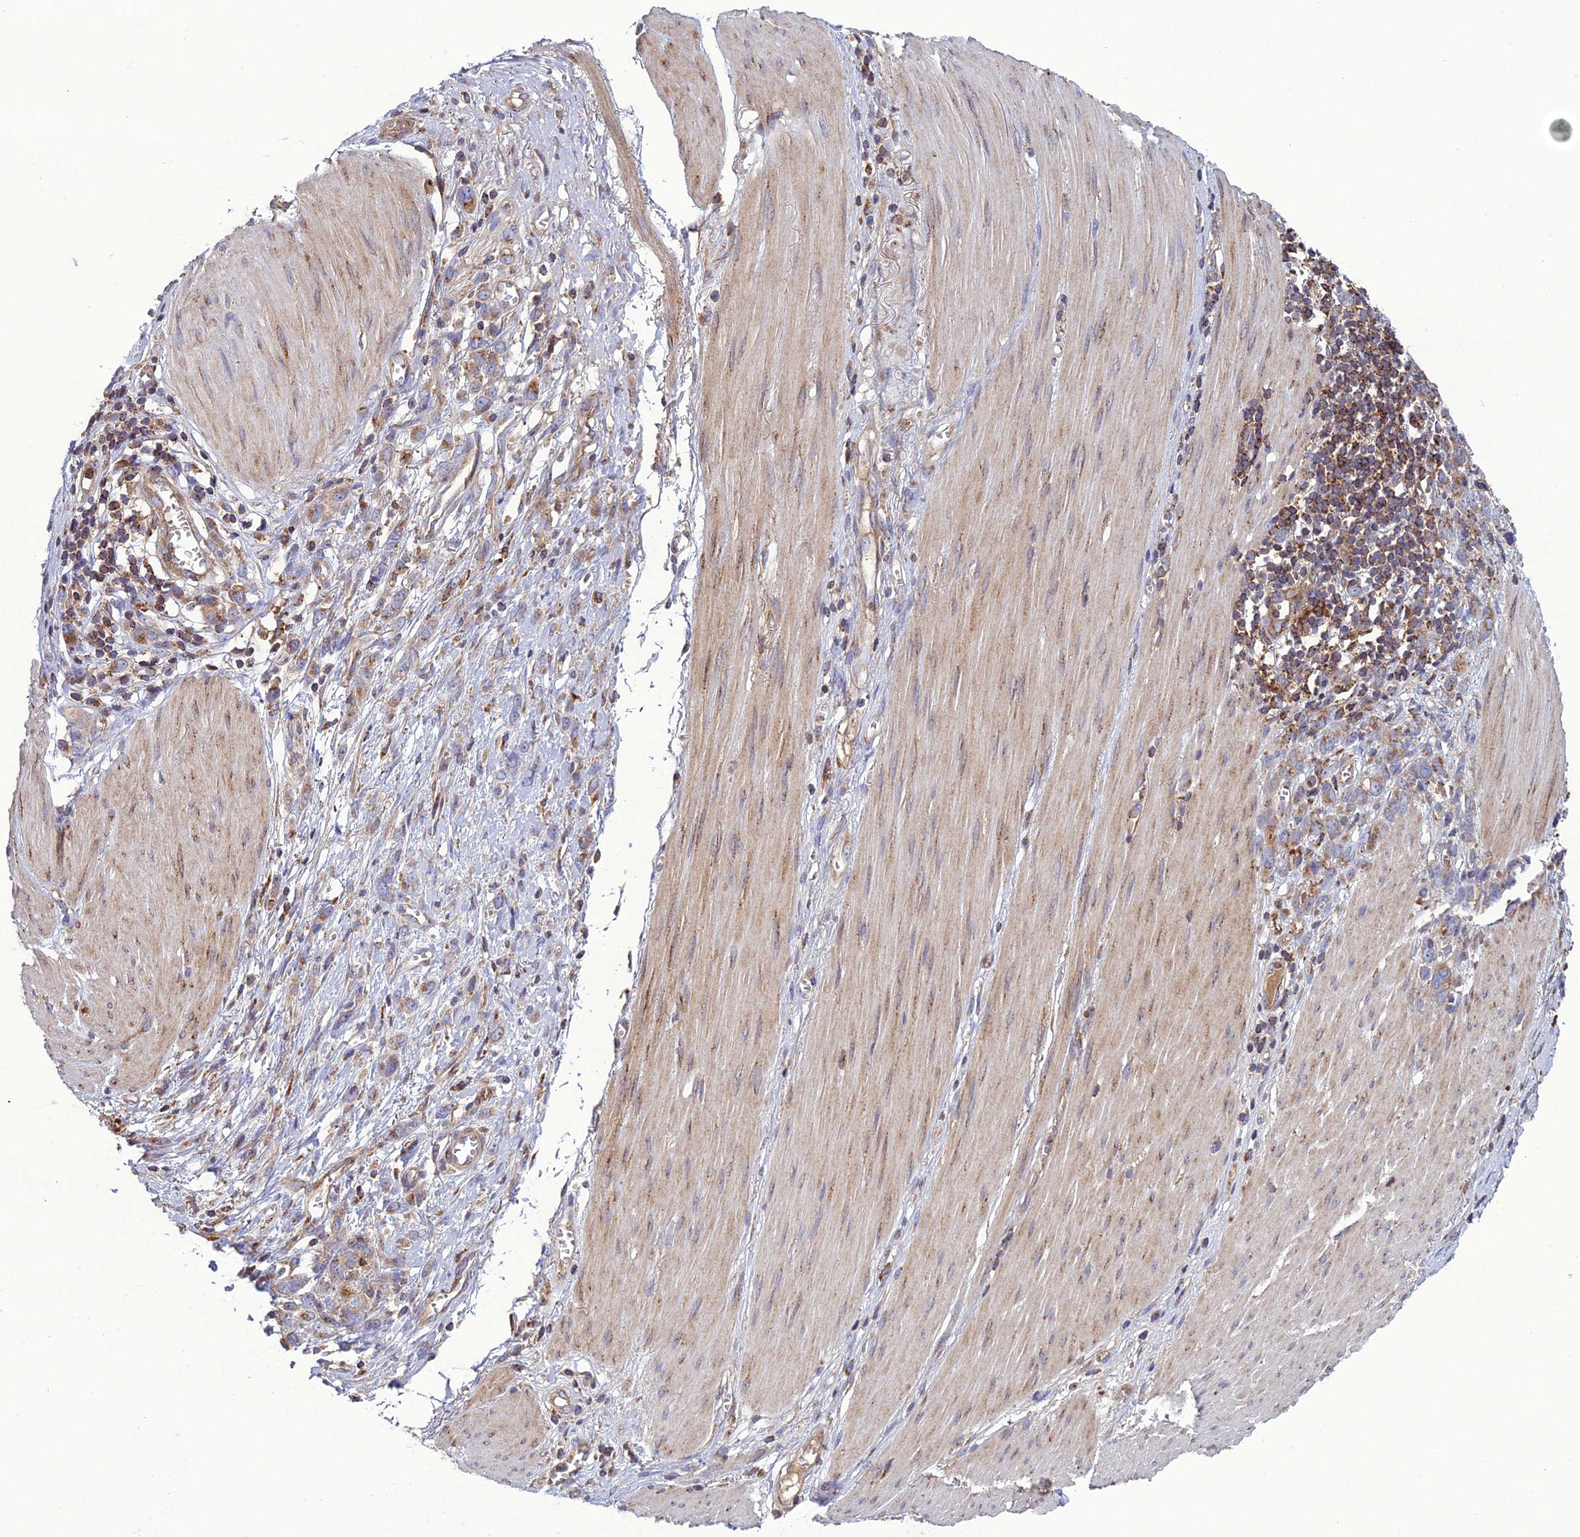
{"staining": {"intensity": "negative", "quantity": "none", "location": "none"}, "tissue": "stomach cancer", "cell_type": "Tumor cells", "image_type": "cancer", "snomed": [{"axis": "morphology", "description": "Adenocarcinoma, NOS"}, {"axis": "topography", "description": "Stomach"}], "caption": "Immunohistochemistry (IHC) photomicrograph of human adenocarcinoma (stomach) stained for a protein (brown), which displays no staining in tumor cells.", "gene": "LNPEP", "patient": {"sex": "female", "age": 76}}